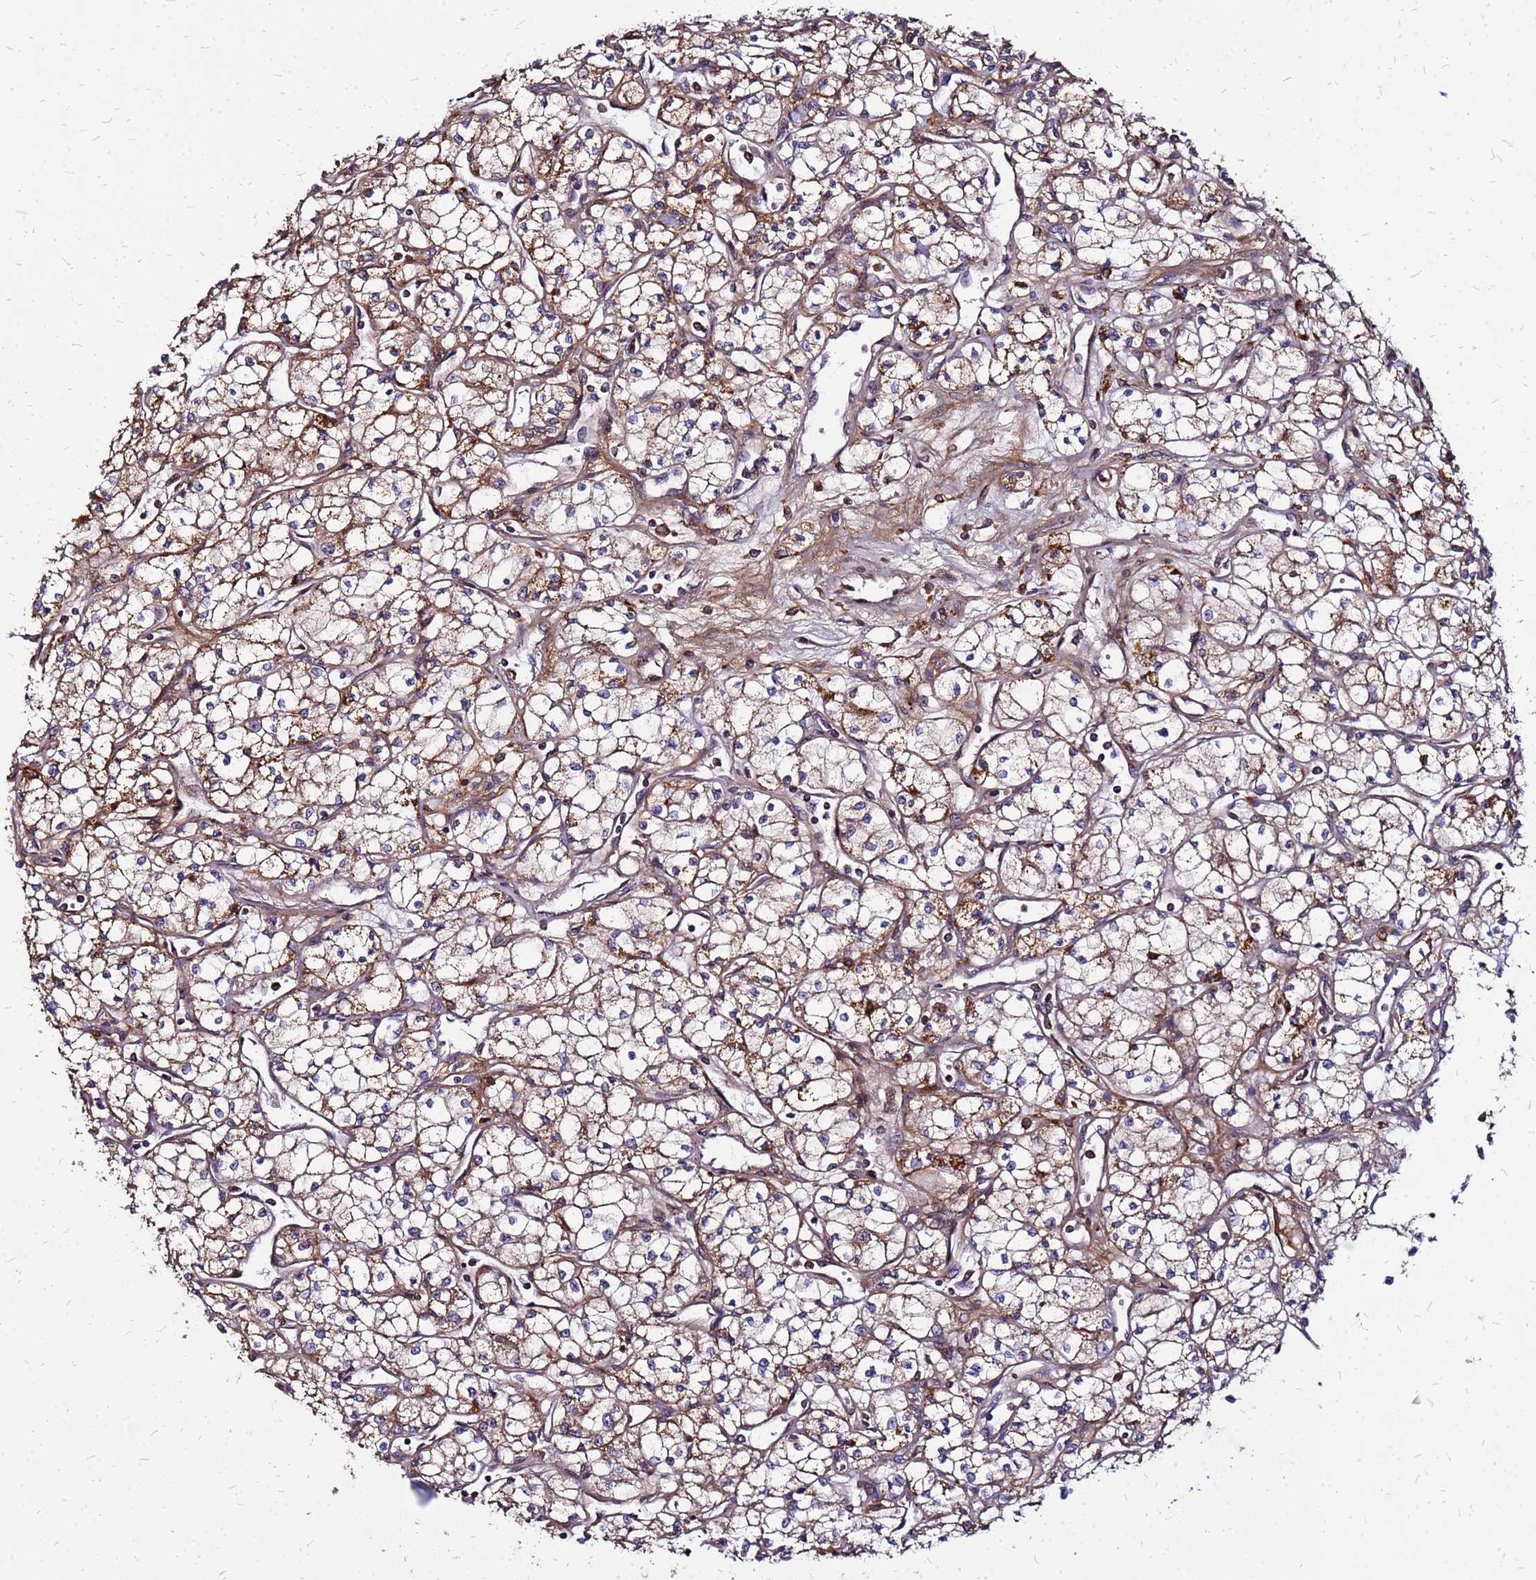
{"staining": {"intensity": "weak", "quantity": ">75%", "location": "cytoplasmic/membranous"}, "tissue": "renal cancer", "cell_type": "Tumor cells", "image_type": "cancer", "snomed": [{"axis": "morphology", "description": "Adenocarcinoma, NOS"}, {"axis": "topography", "description": "Kidney"}], "caption": "Immunohistochemical staining of renal adenocarcinoma reveals low levels of weak cytoplasmic/membranous protein staining in approximately >75% of tumor cells. (Brightfield microscopy of DAB IHC at high magnification).", "gene": "CYBC1", "patient": {"sex": "male", "age": 59}}